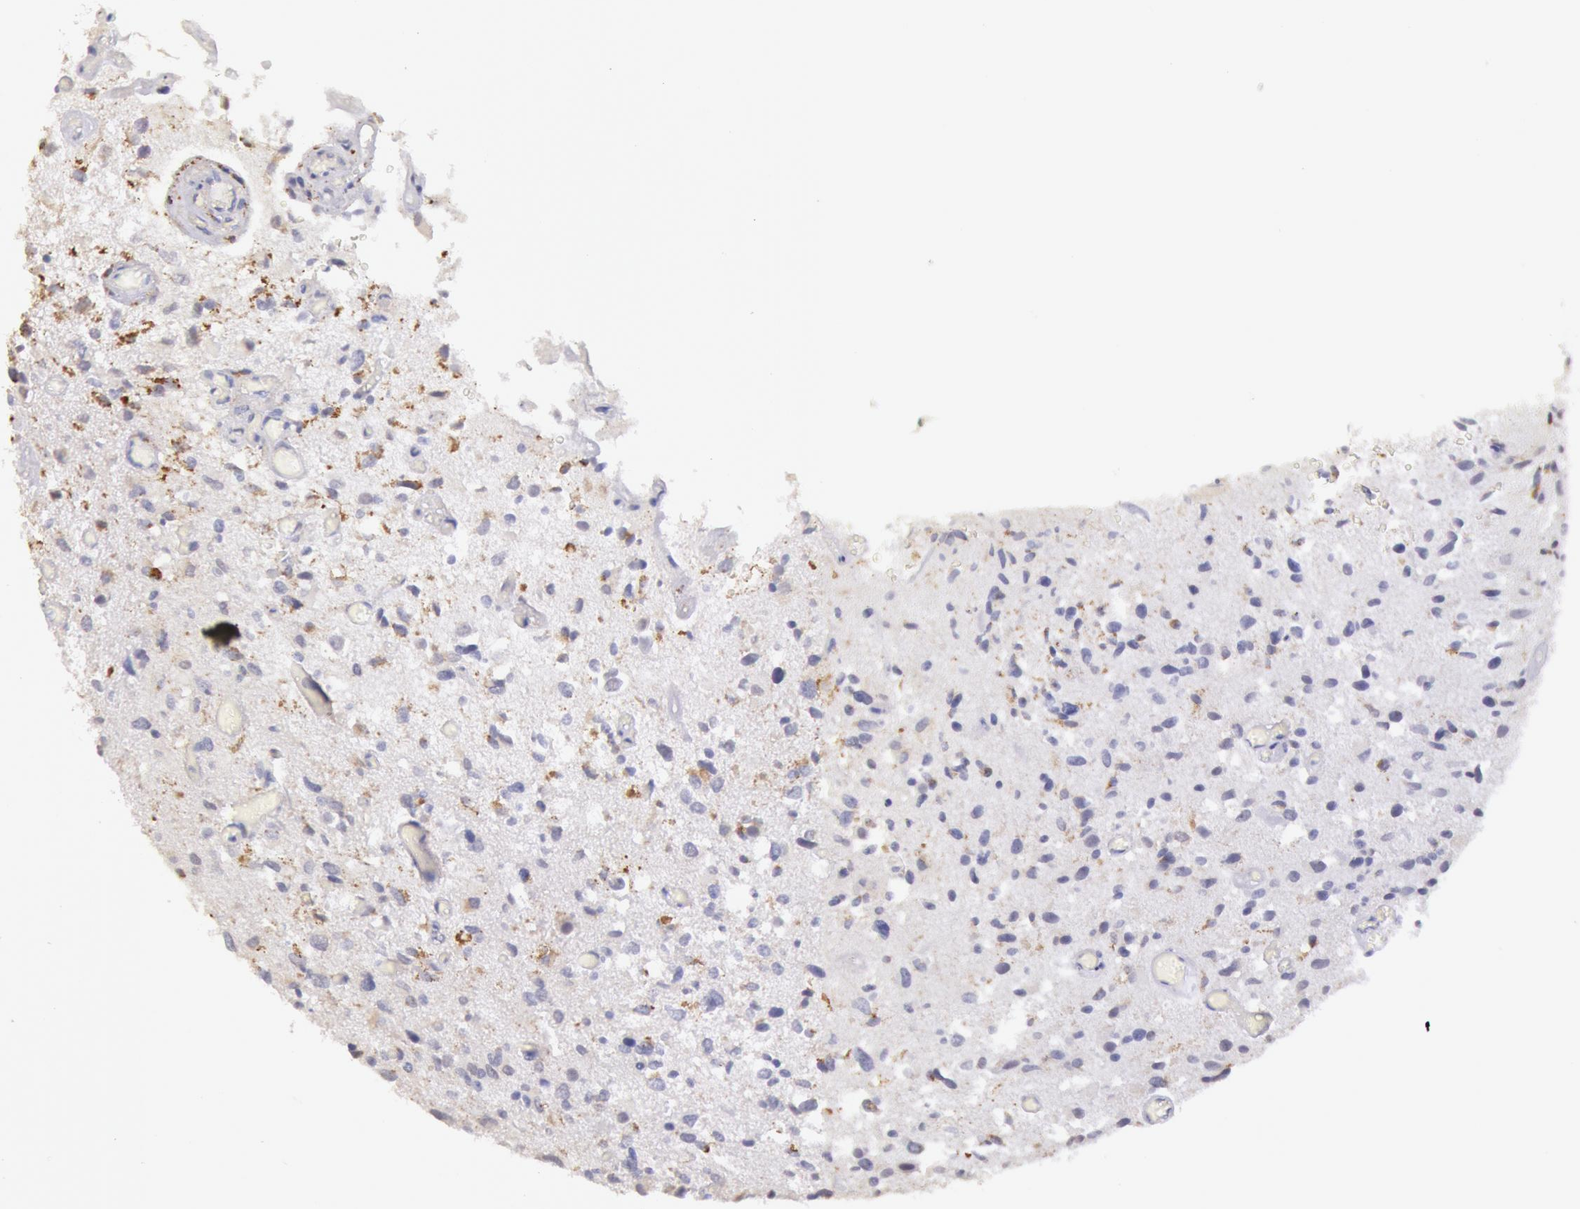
{"staining": {"intensity": "negative", "quantity": "none", "location": "none"}, "tissue": "glioma", "cell_type": "Tumor cells", "image_type": "cancer", "snomed": [{"axis": "morphology", "description": "Glioma, malignant, High grade"}, {"axis": "topography", "description": "Brain"}], "caption": "Tumor cells show no significant protein staining in glioma.", "gene": "FRMD6", "patient": {"sex": "male", "age": 69}}